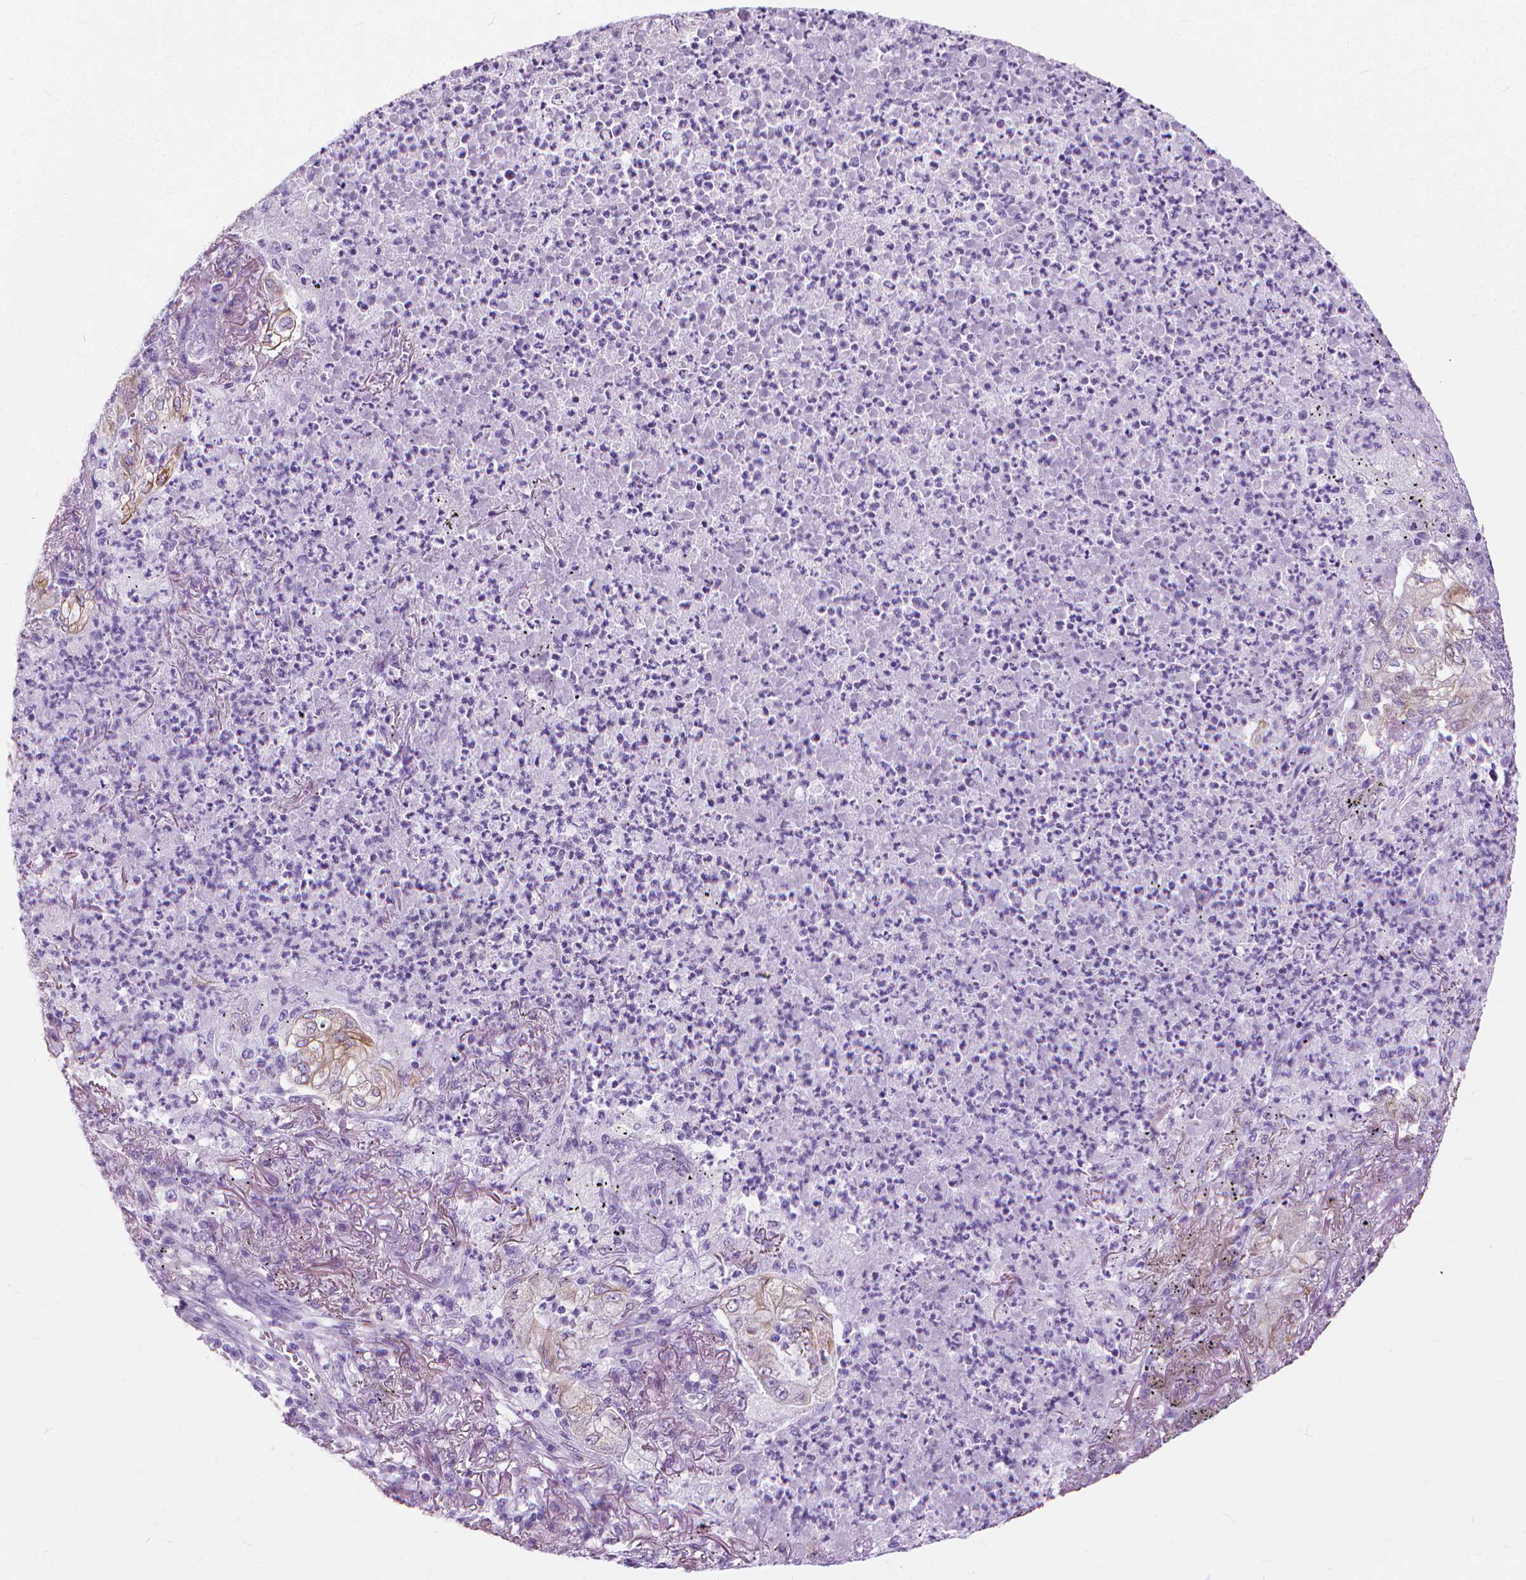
{"staining": {"intensity": "weak", "quantity": "<25%", "location": "cytoplasmic/membranous"}, "tissue": "lung cancer", "cell_type": "Tumor cells", "image_type": "cancer", "snomed": [{"axis": "morphology", "description": "Adenocarcinoma, NOS"}, {"axis": "topography", "description": "Lung"}], "caption": "High power microscopy image of an IHC image of lung cancer (adenocarcinoma), revealing no significant expression in tumor cells.", "gene": "HTR2B", "patient": {"sex": "female", "age": 73}}